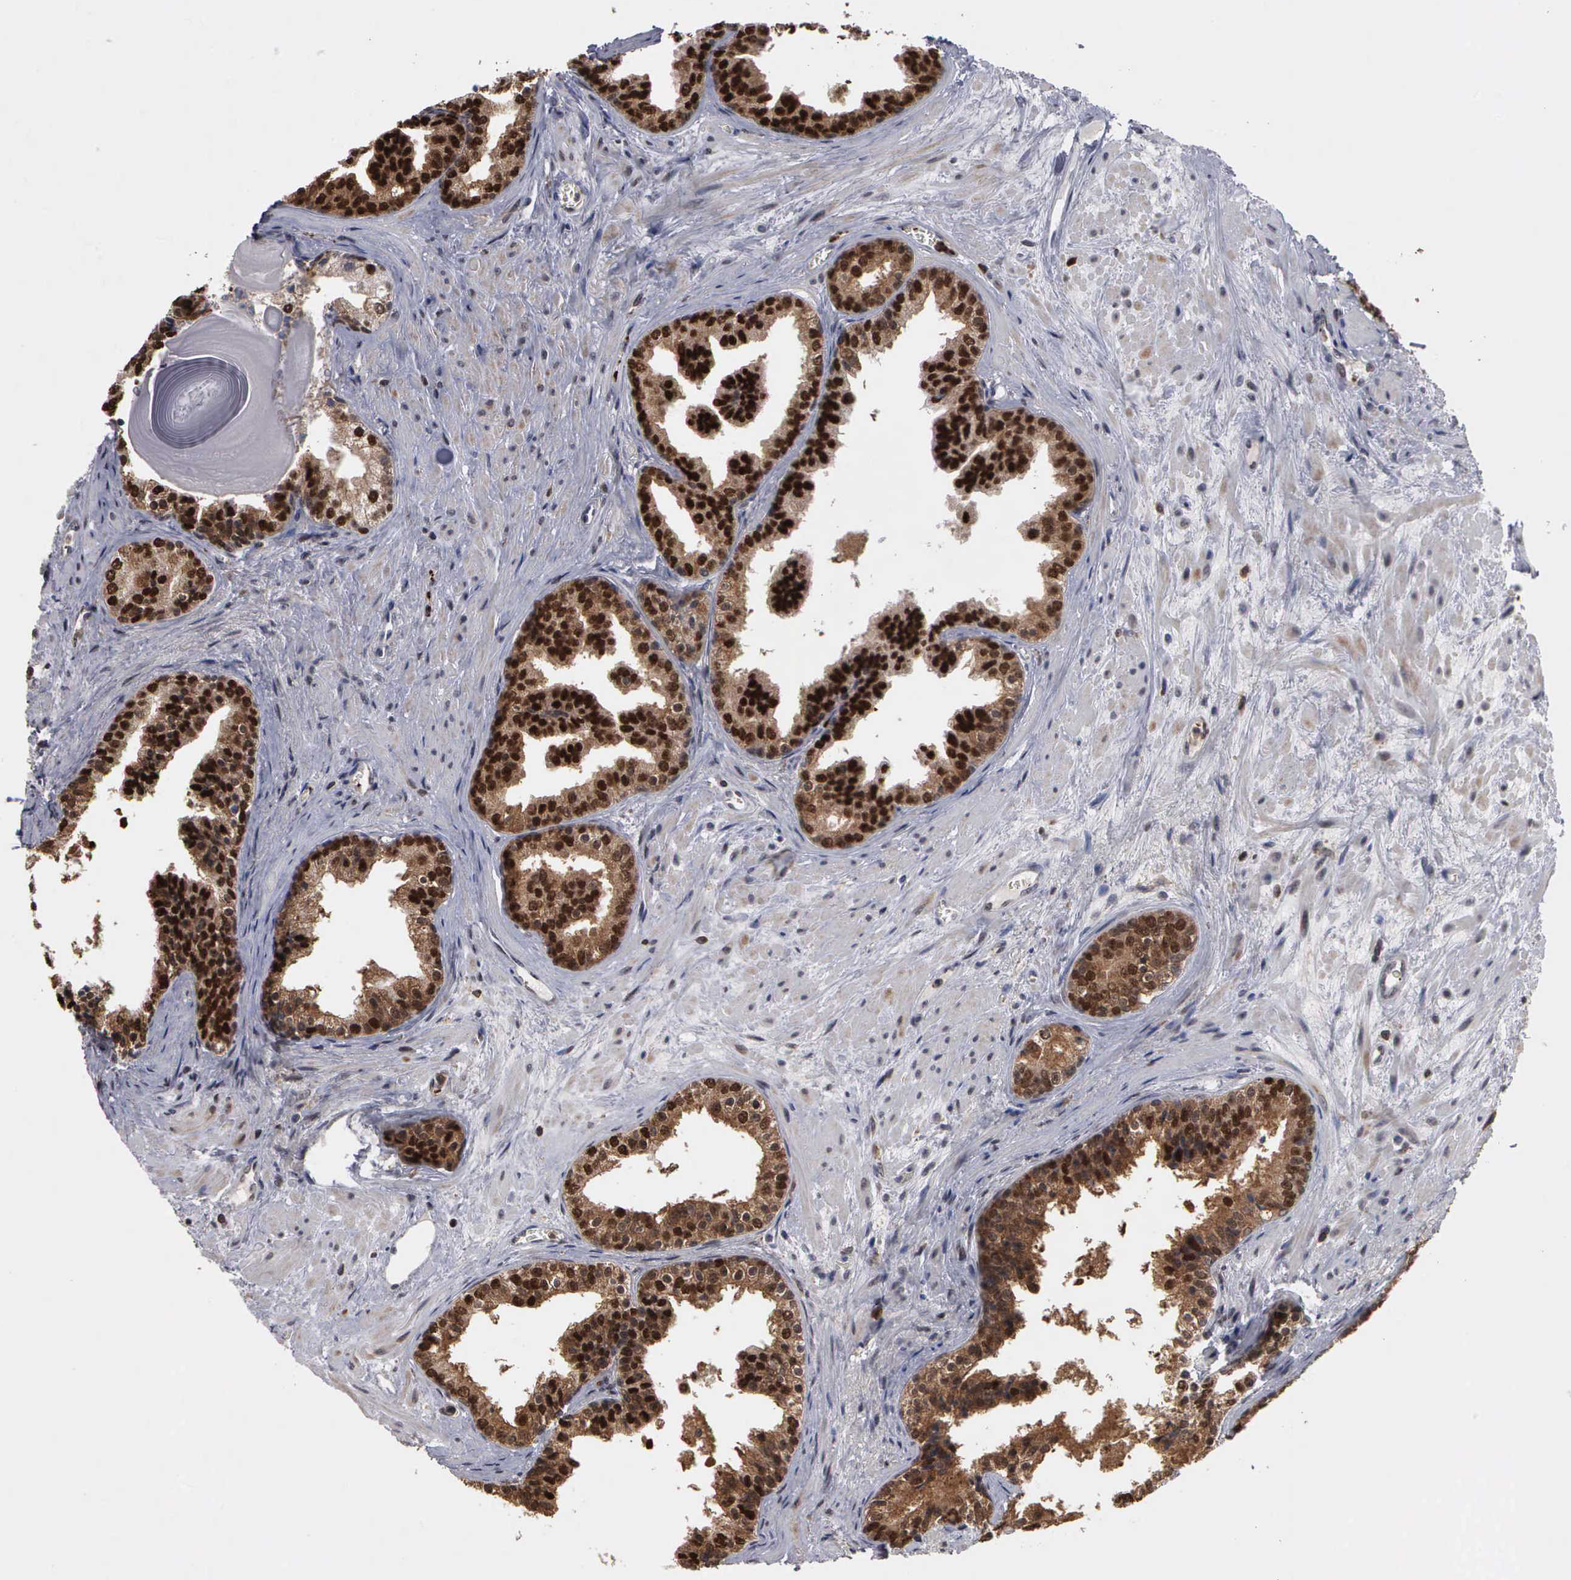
{"staining": {"intensity": "strong", "quantity": ">75%", "location": "cytoplasmic/membranous,nuclear"}, "tissue": "prostate", "cell_type": "Glandular cells", "image_type": "normal", "snomed": [{"axis": "morphology", "description": "Normal tissue, NOS"}, {"axis": "topography", "description": "Prostate"}], "caption": "Unremarkable prostate was stained to show a protein in brown. There is high levels of strong cytoplasmic/membranous,nuclear expression in about >75% of glandular cells. The staining was performed using DAB, with brown indicating positive protein expression. Nuclei are stained blue with hematoxylin.", "gene": "TRMT5", "patient": {"sex": "male", "age": 65}}